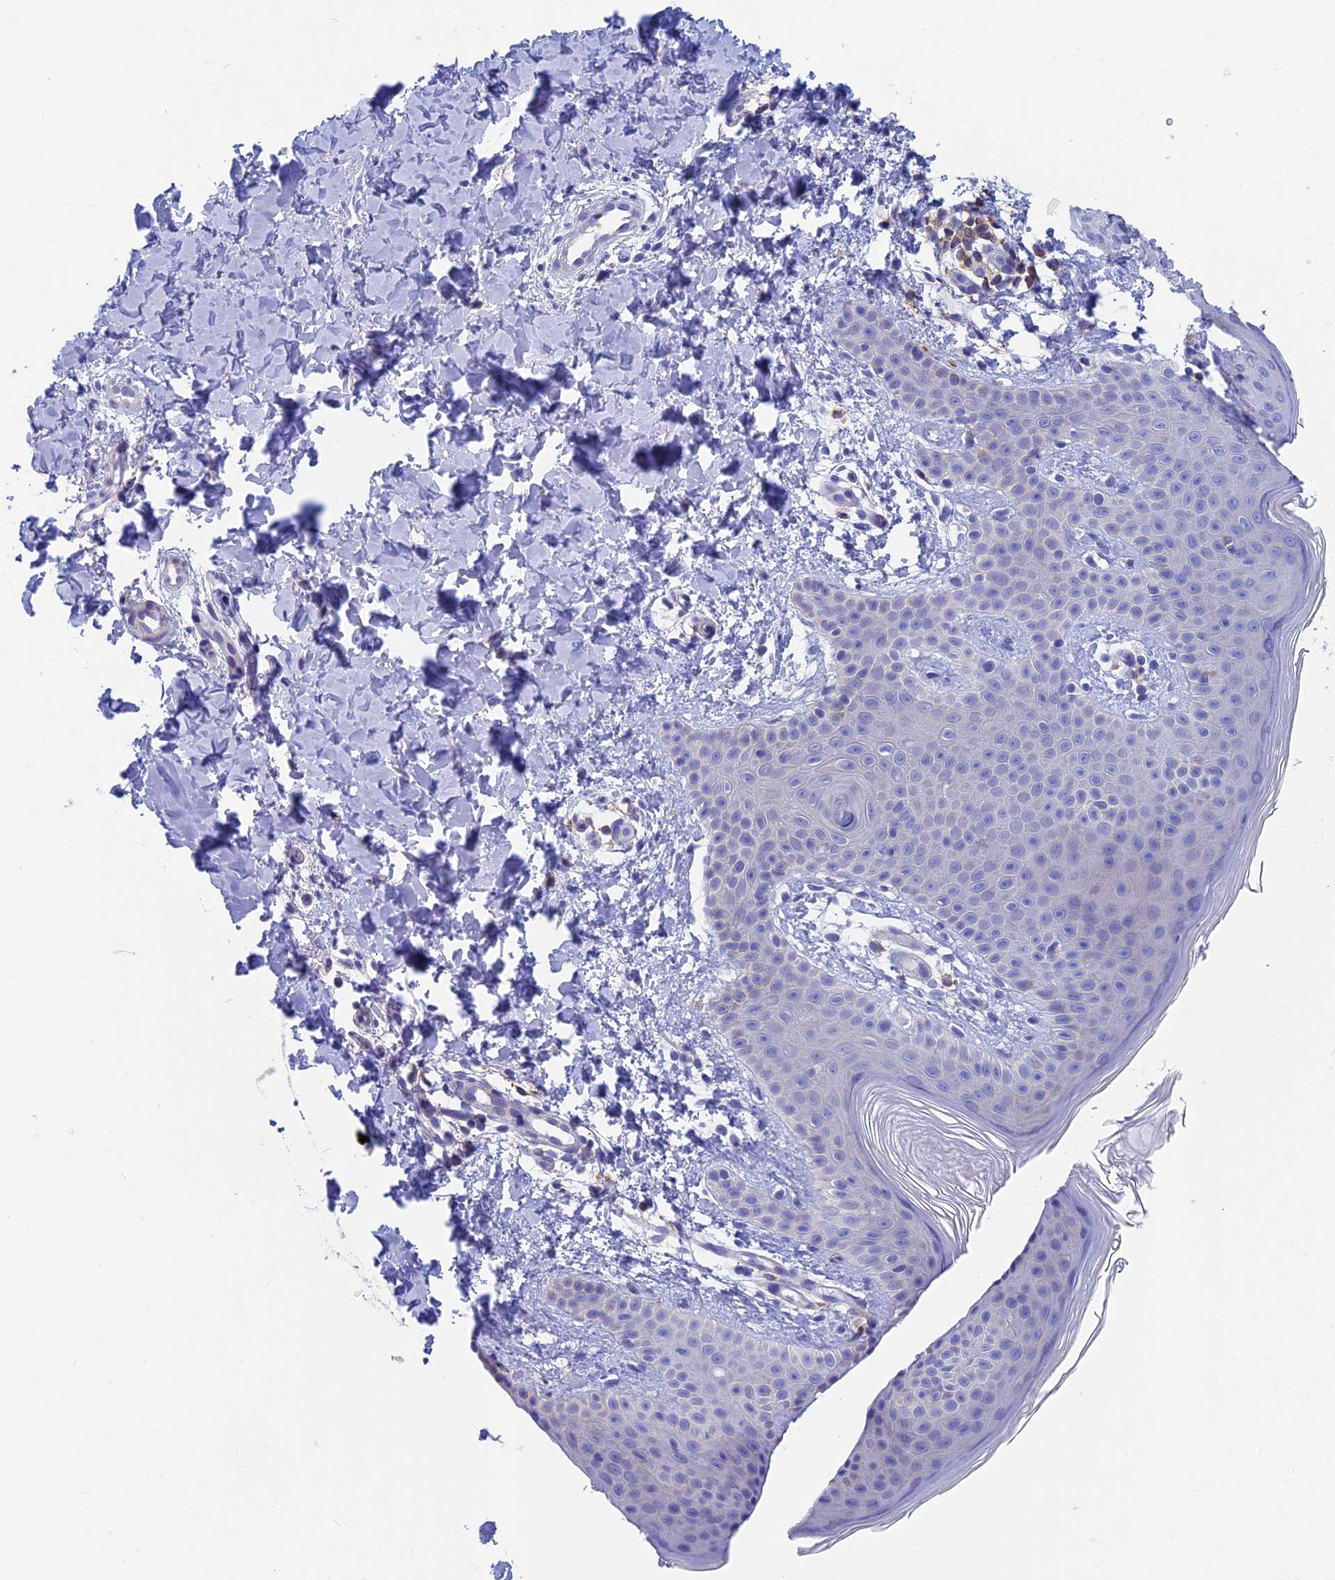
{"staining": {"intensity": "negative", "quantity": "none", "location": "none"}, "tissue": "skin", "cell_type": "Fibroblasts", "image_type": "normal", "snomed": [{"axis": "morphology", "description": "Normal tissue, NOS"}, {"axis": "topography", "description": "Skin"}], "caption": "The IHC image has no significant expression in fibroblasts of skin.", "gene": "SEPTIN1", "patient": {"sex": "male", "age": 36}}